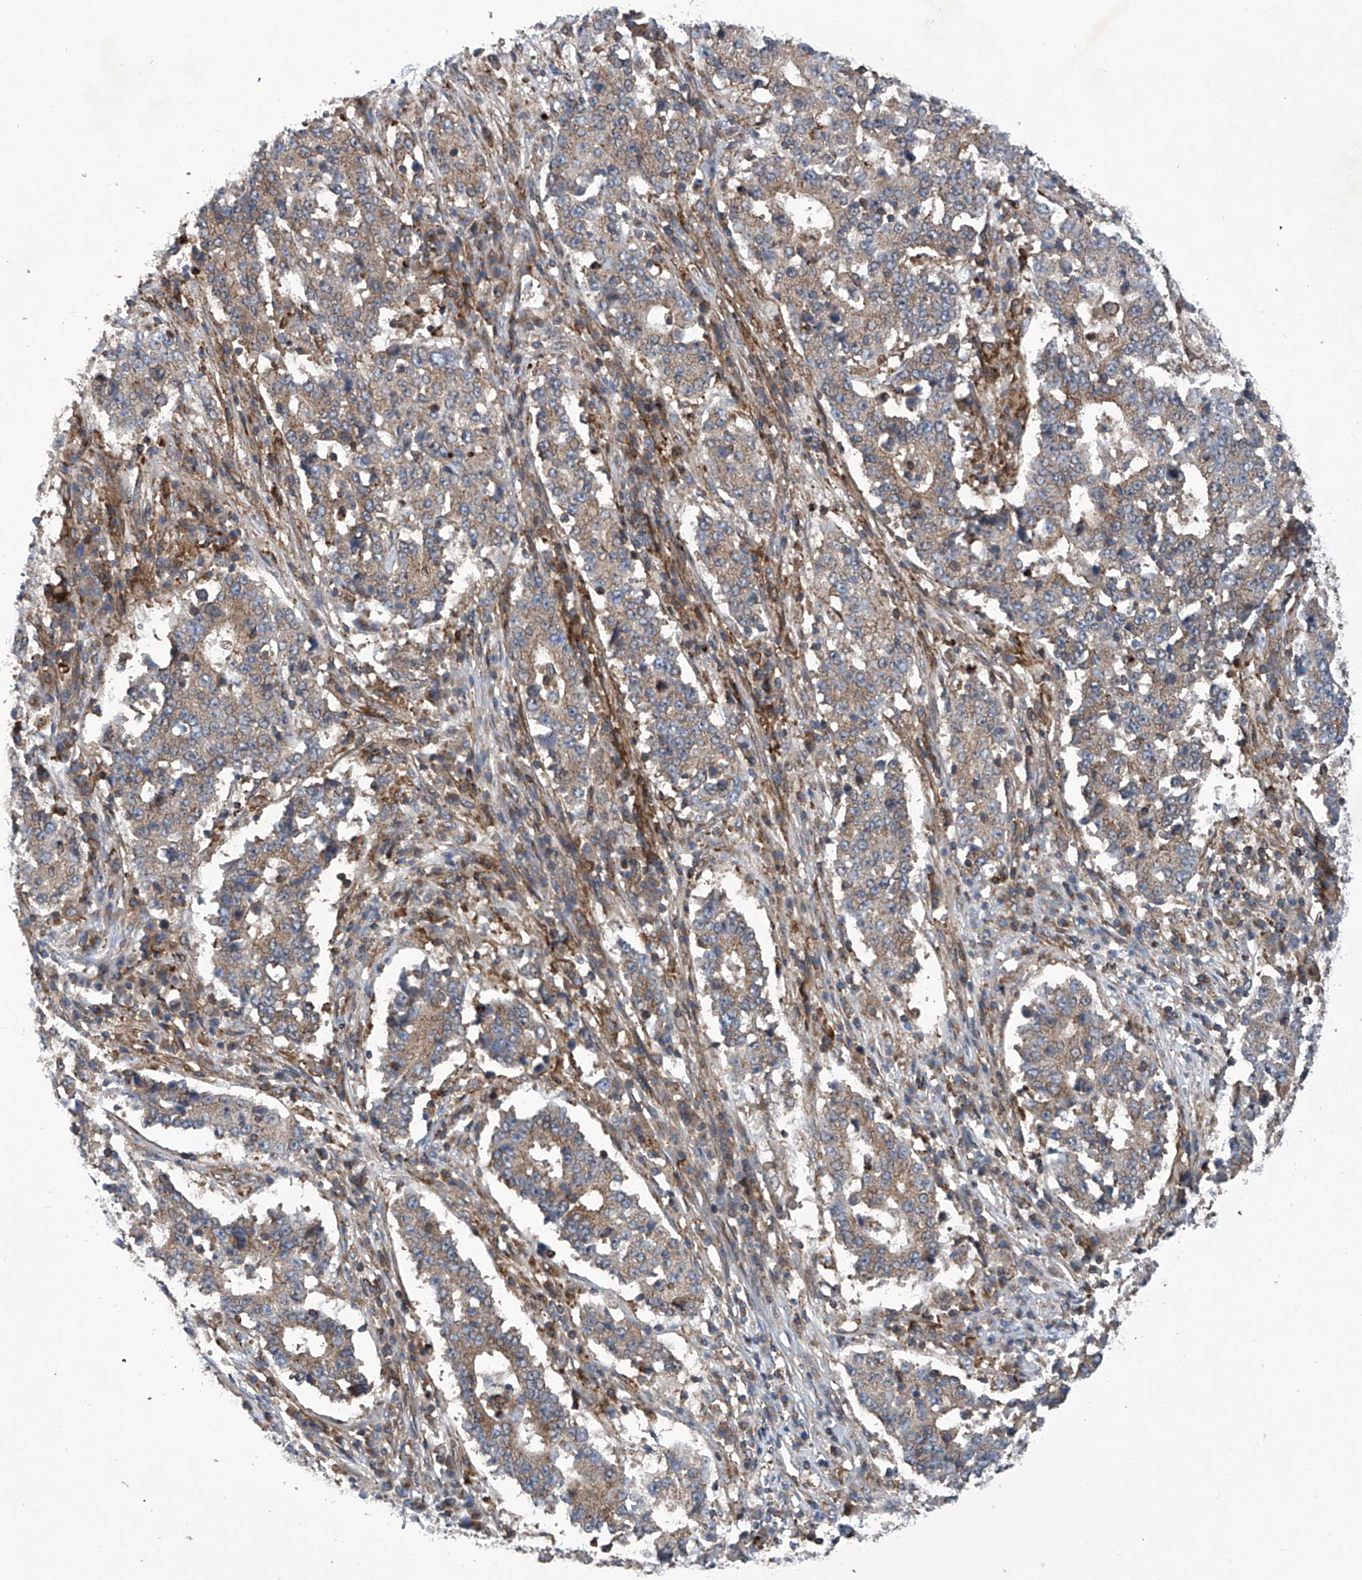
{"staining": {"intensity": "moderate", "quantity": ">75%", "location": "cytoplasmic/membranous"}, "tissue": "stomach cancer", "cell_type": "Tumor cells", "image_type": "cancer", "snomed": [{"axis": "morphology", "description": "Adenocarcinoma, NOS"}, {"axis": "topography", "description": "Stomach"}], "caption": "Stomach cancer (adenocarcinoma) stained with a protein marker exhibits moderate staining in tumor cells.", "gene": "SMAP1", "patient": {"sex": "male", "age": 59}}